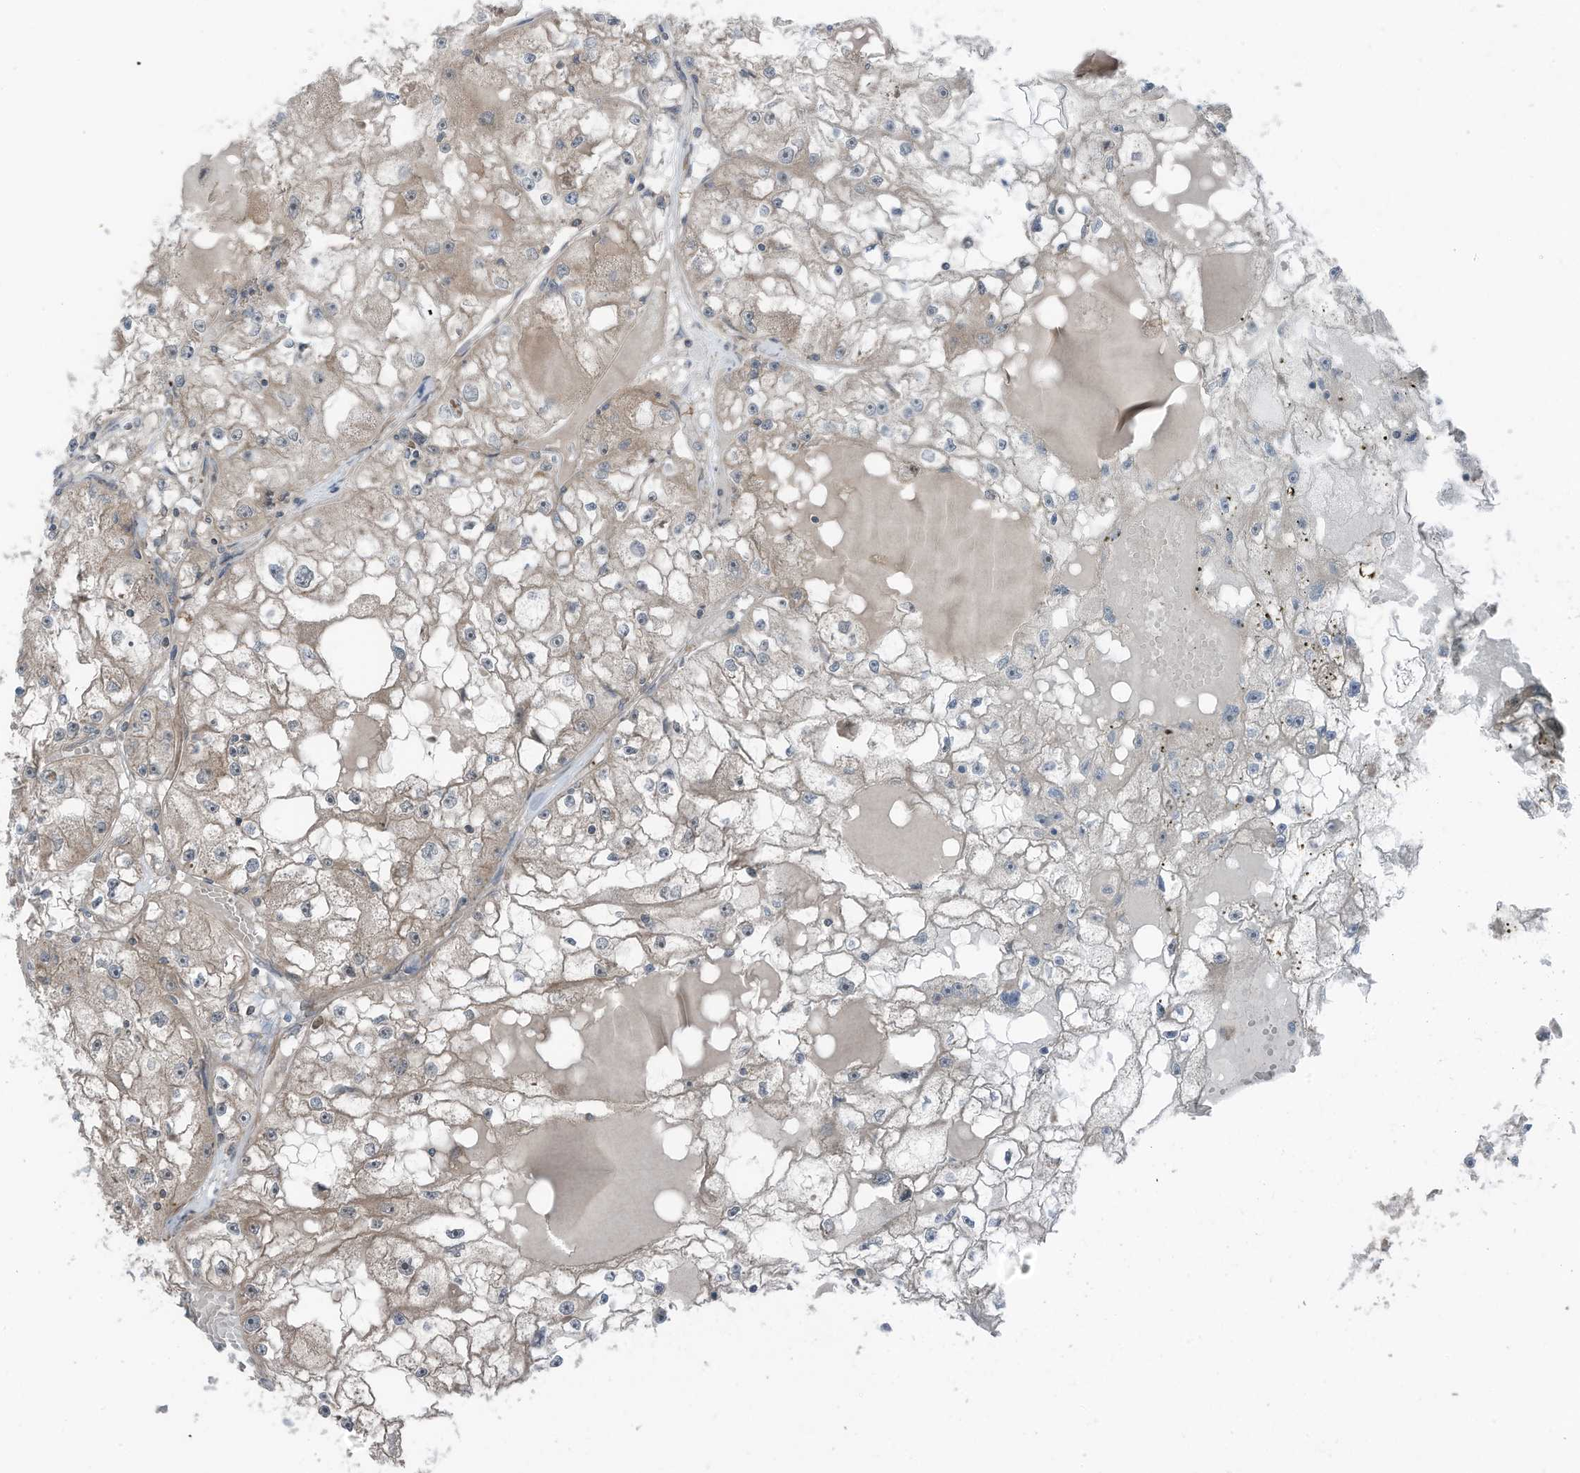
{"staining": {"intensity": "moderate", "quantity": "25%-75%", "location": "cytoplasmic/membranous"}, "tissue": "renal cancer", "cell_type": "Tumor cells", "image_type": "cancer", "snomed": [{"axis": "morphology", "description": "Adenocarcinoma, NOS"}, {"axis": "topography", "description": "Kidney"}], "caption": "Renal cancer stained for a protein (brown) shows moderate cytoplasmic/membranous positive expression in approximately 25%-75% of tumor cells.", "gene": "TXNDC9", "patient": {"sex": "male", "age": 56}}